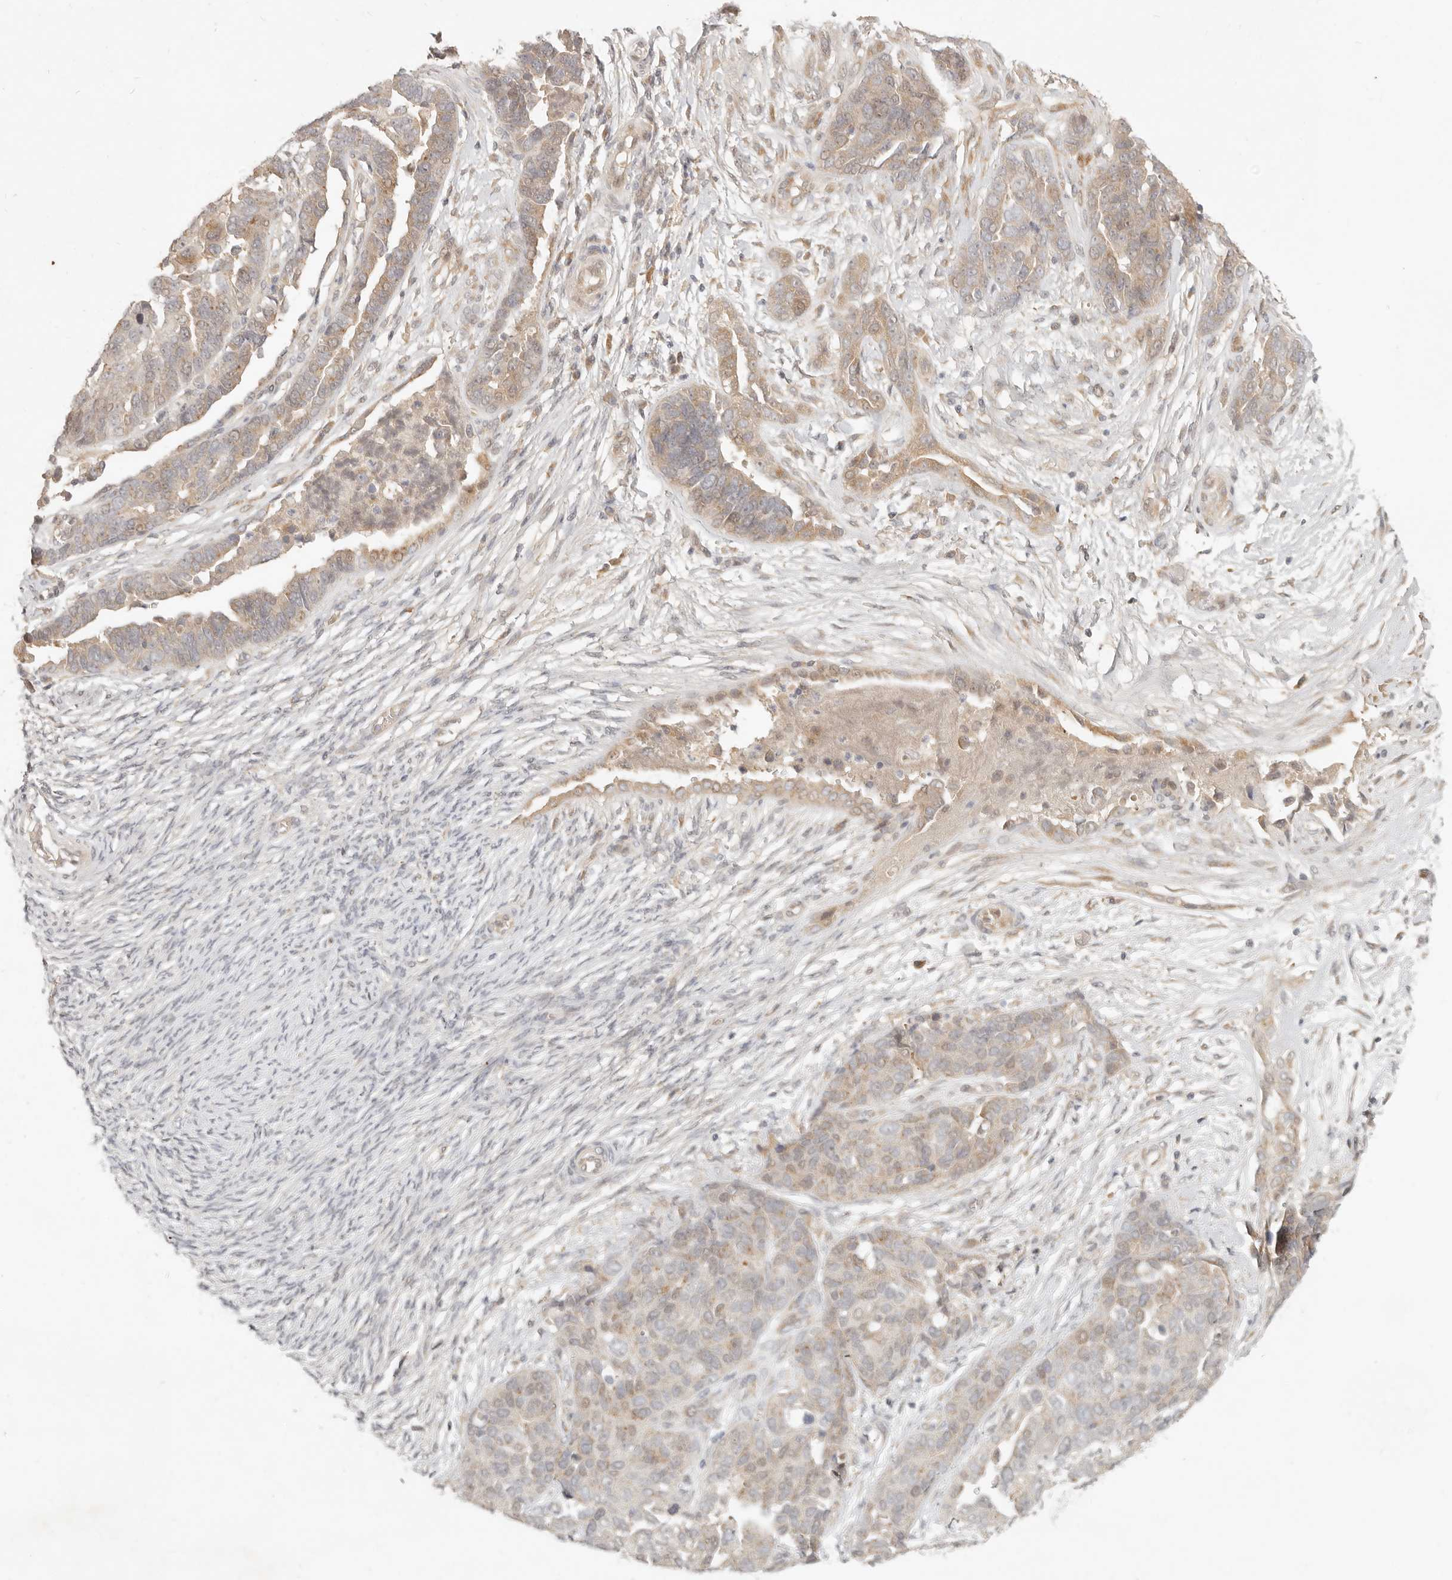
{"staining": {"intensity": "weak", "quantity": "25%-75%", "location": "cytoplasmic/membranous"}, "tissue": "ovarian cancer", "cell_type": "Tumor cells", "image_type": "cancer", "snomed": [{"axis": "morphology", "description": "Cystadenocarcinoma, serous, NOS"}, {"axis": "topography", "description": "Ovary"}], "caption": "Ovarian cancer was stained to show a protein in brown. There is low levels of weak cytoplasmic/membranous expression in about 25%-75% of tumor cells.", "gene": "UBXN11", "patient": {"sex": "female", "age": 44}}